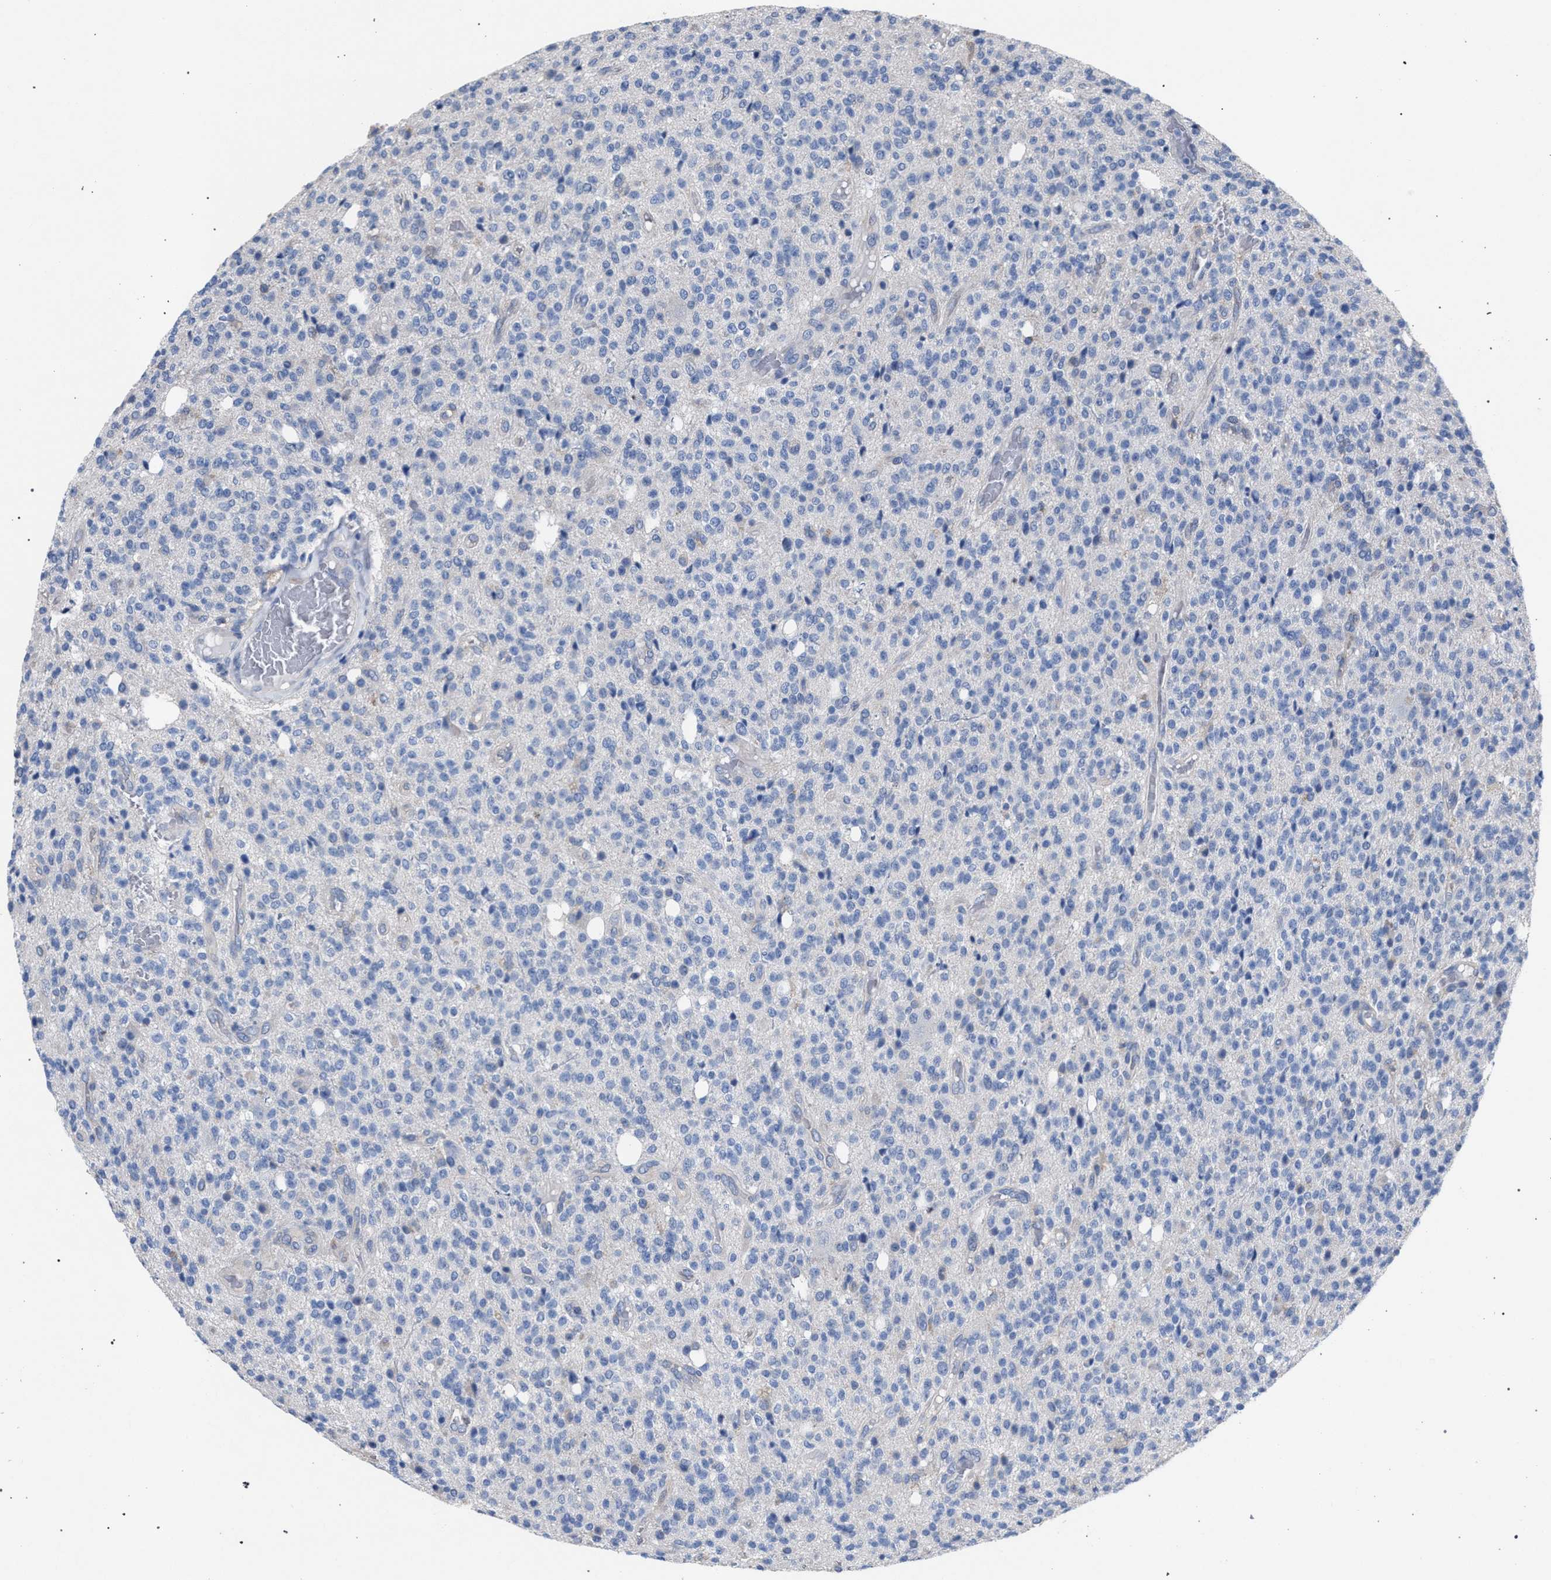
{"staining": {"intensity": "negative", "quantity": "none", "location": "none"}, "tissue": "glioma", "cell_type": "Tumor cells", "image_type": "cancer", "snomed": [{"axis": "morphology", "description": "Glioma, malignant, High grade"}, {"axis": "topography", "description": "Brain"}], "caption": "This is an immunohistochemistry histopathology image of human high-grade glioma (malignant). There is no positivity in tumor cells.", "gene": "CRYZ", "patient": {"sex": "male", "age": 34}}